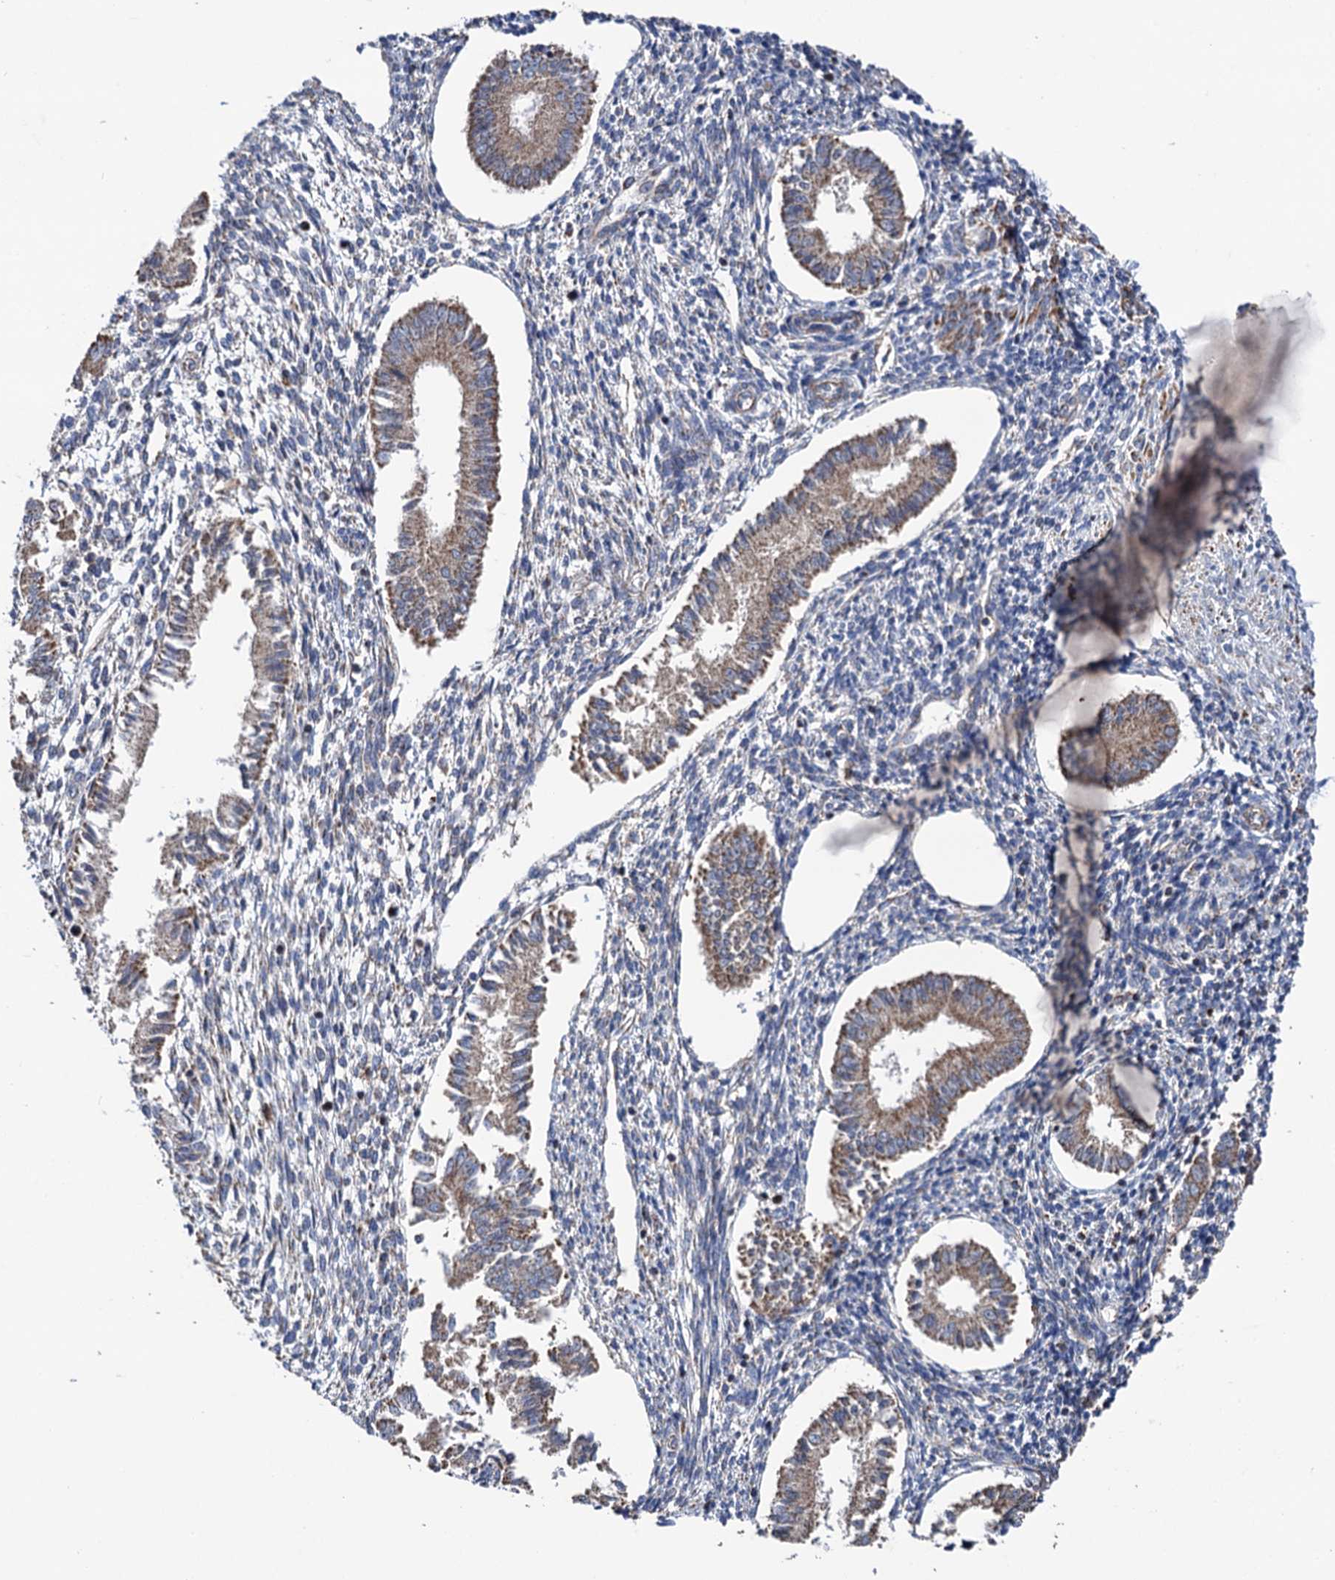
{"staining": {"intensity": "negative", "quantity": "none", "location": "none"}, "tissue": "endometrium", "cell_type": "Cells in endometrial stroma", "image_type": "normal", "snomed": [{"axis": "morphology", "description": "Normal tissue, NOS"}, {"axis": "topography", "description": "Uterus"}, {"axis": "topography", "description": "Endometrium"}], "caption": "The photomicrograph demonstrates no staining of cells in endometrial stroma in benign endometrium.", "gene": "SUCLA2", "patient": {"sex": "female", "age": 48}}